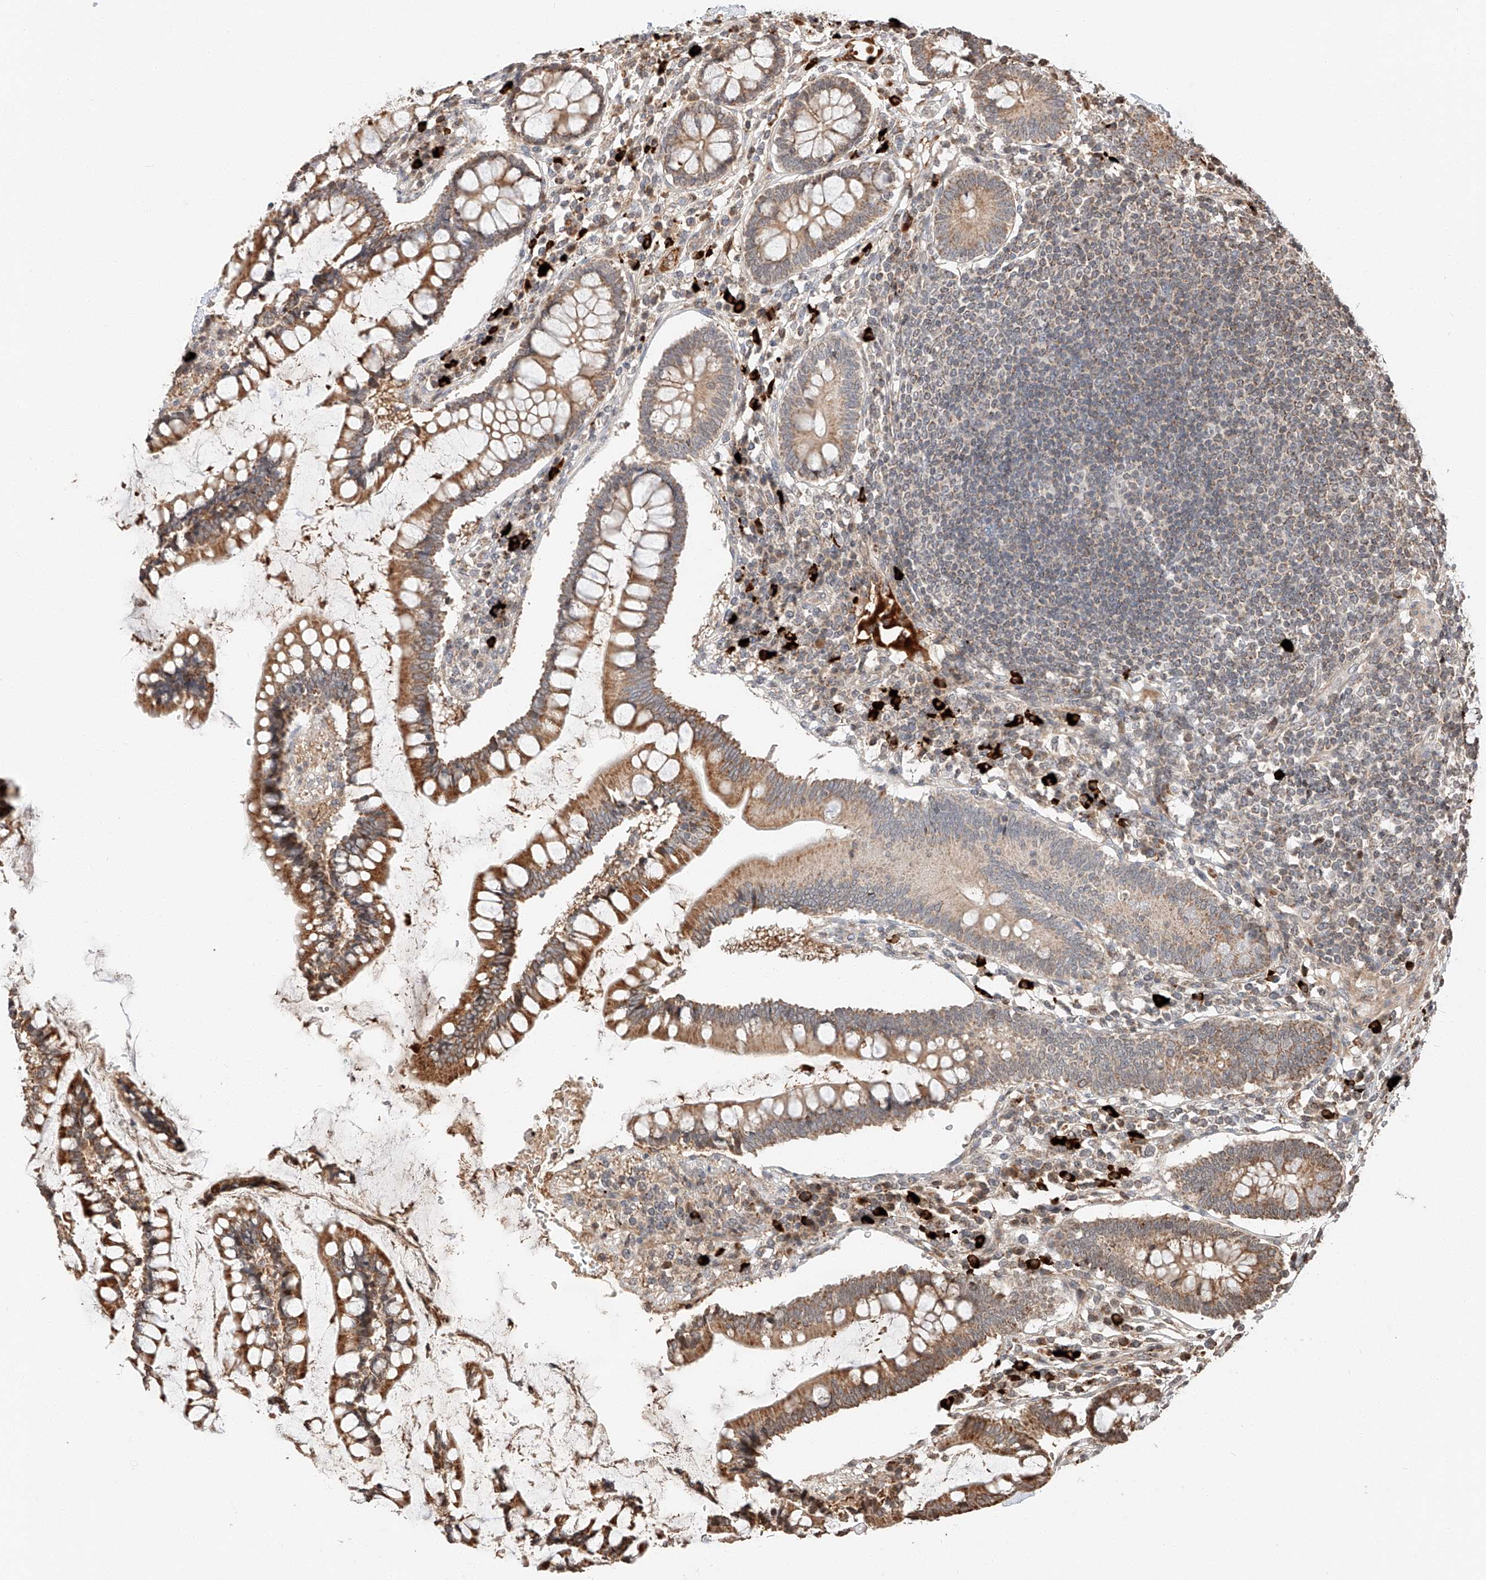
{"staining": {"intensity": "weak", "quantity": "<25%", "location": "cytoplasmic/membranous"}, "tissue": "colon", "cell_type": "Endothelial cells", "image_type": "normal", "snomed": [{"axis": "morphology", "description": "Normal tissue, NOS"}, {"axis": "topography", "description": "Colon"}], "caption": "This is an immunohistochemistry (IHC) image of normal colon. There is no staining in endothelial cells.", "gene": "ARHGAP33", "patient": {"sex": "female", "age": 79}}